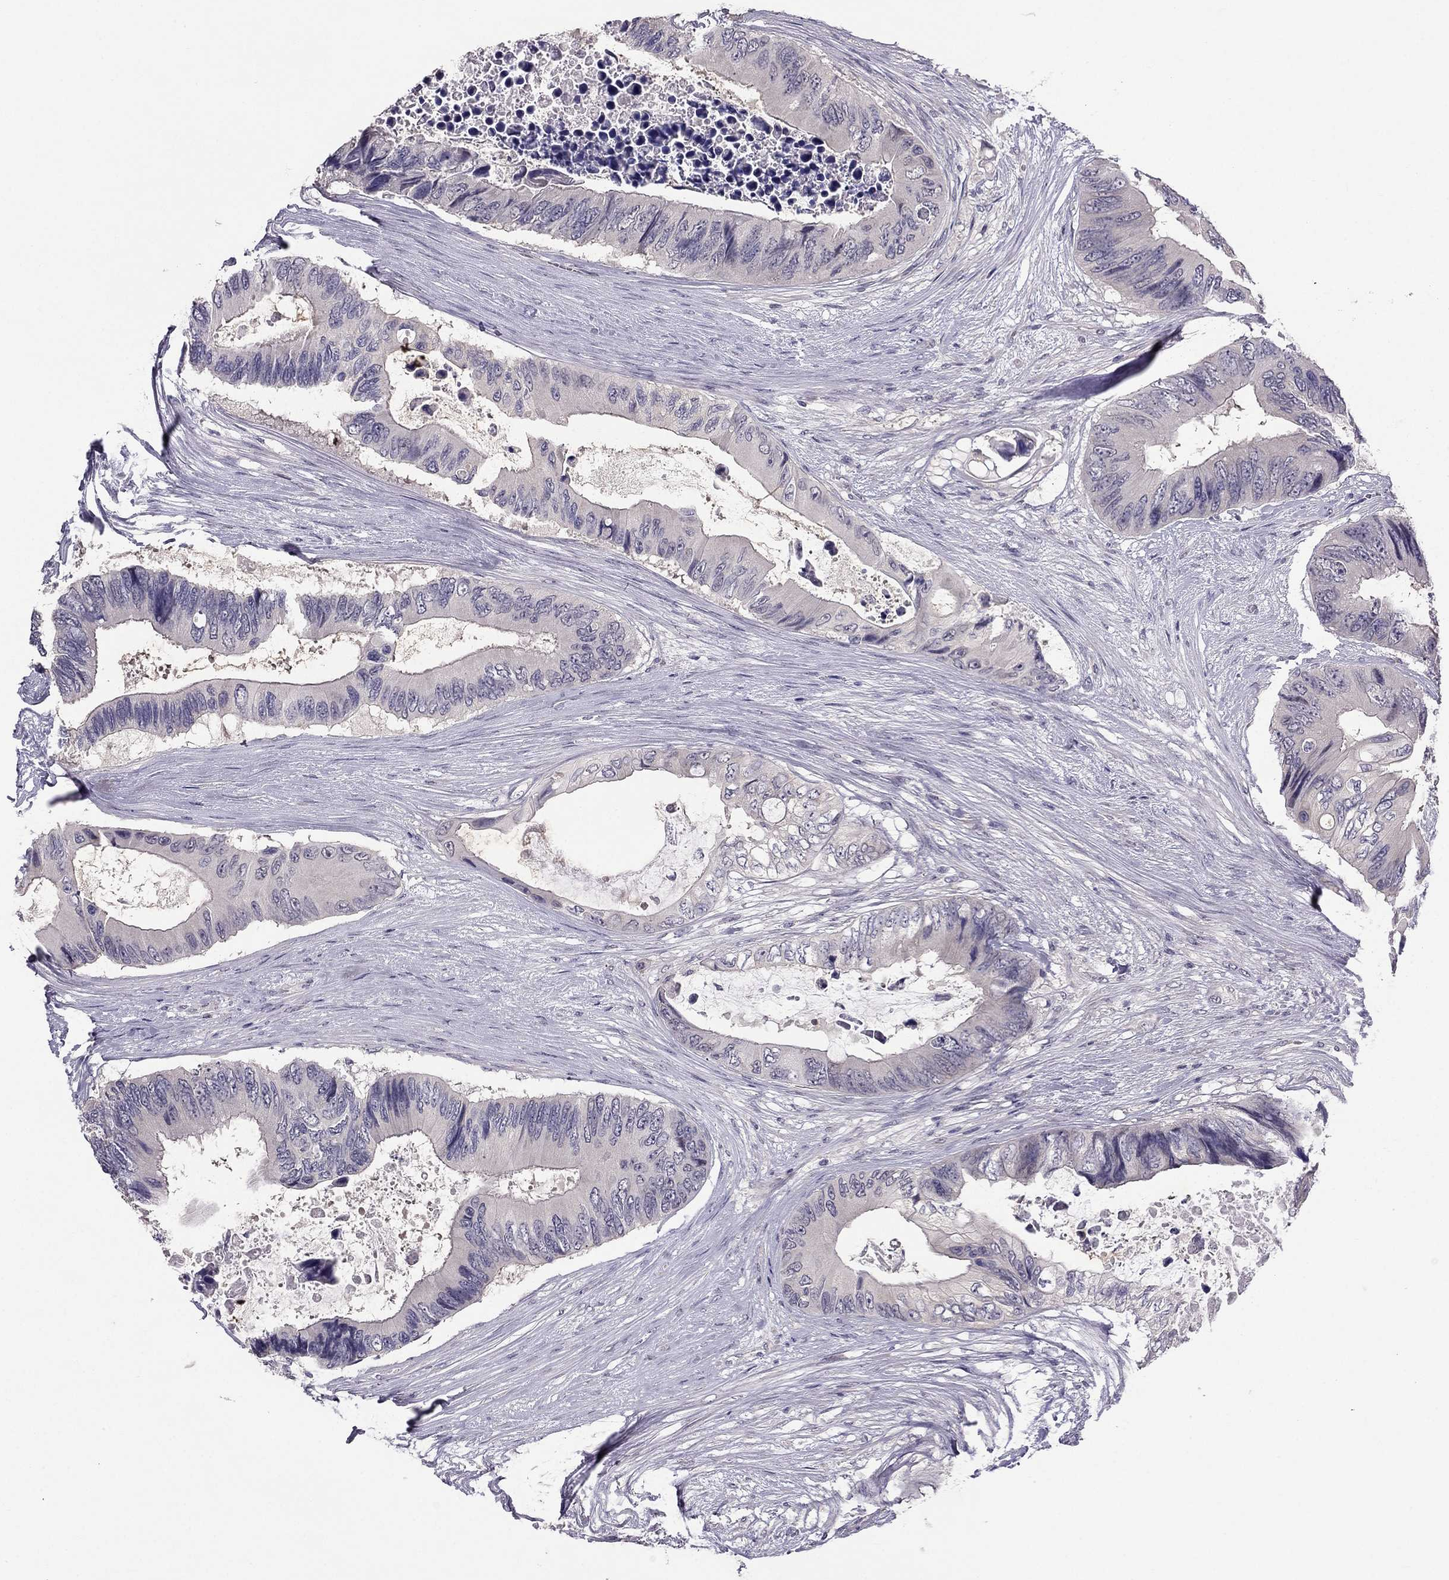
{"staining": {"intensity": "negative", "quantity": "none", "location": "none"}, "tissue": "colorectal cancer", "cell_type": "Tumor cells", "image_type": "cancer", "snomed": [{"axis": "morphology", "description": "Adenocarcinoma, NOS"}, {"axis": "topography", "description": "Rectum"}], "caption": "Protein analysis of colorectal cancer (adenocarcinoma) displays no significant expression in tumor cells.", "gene": "HSFX1", "patient": {"sex": "male", "age": 63}}